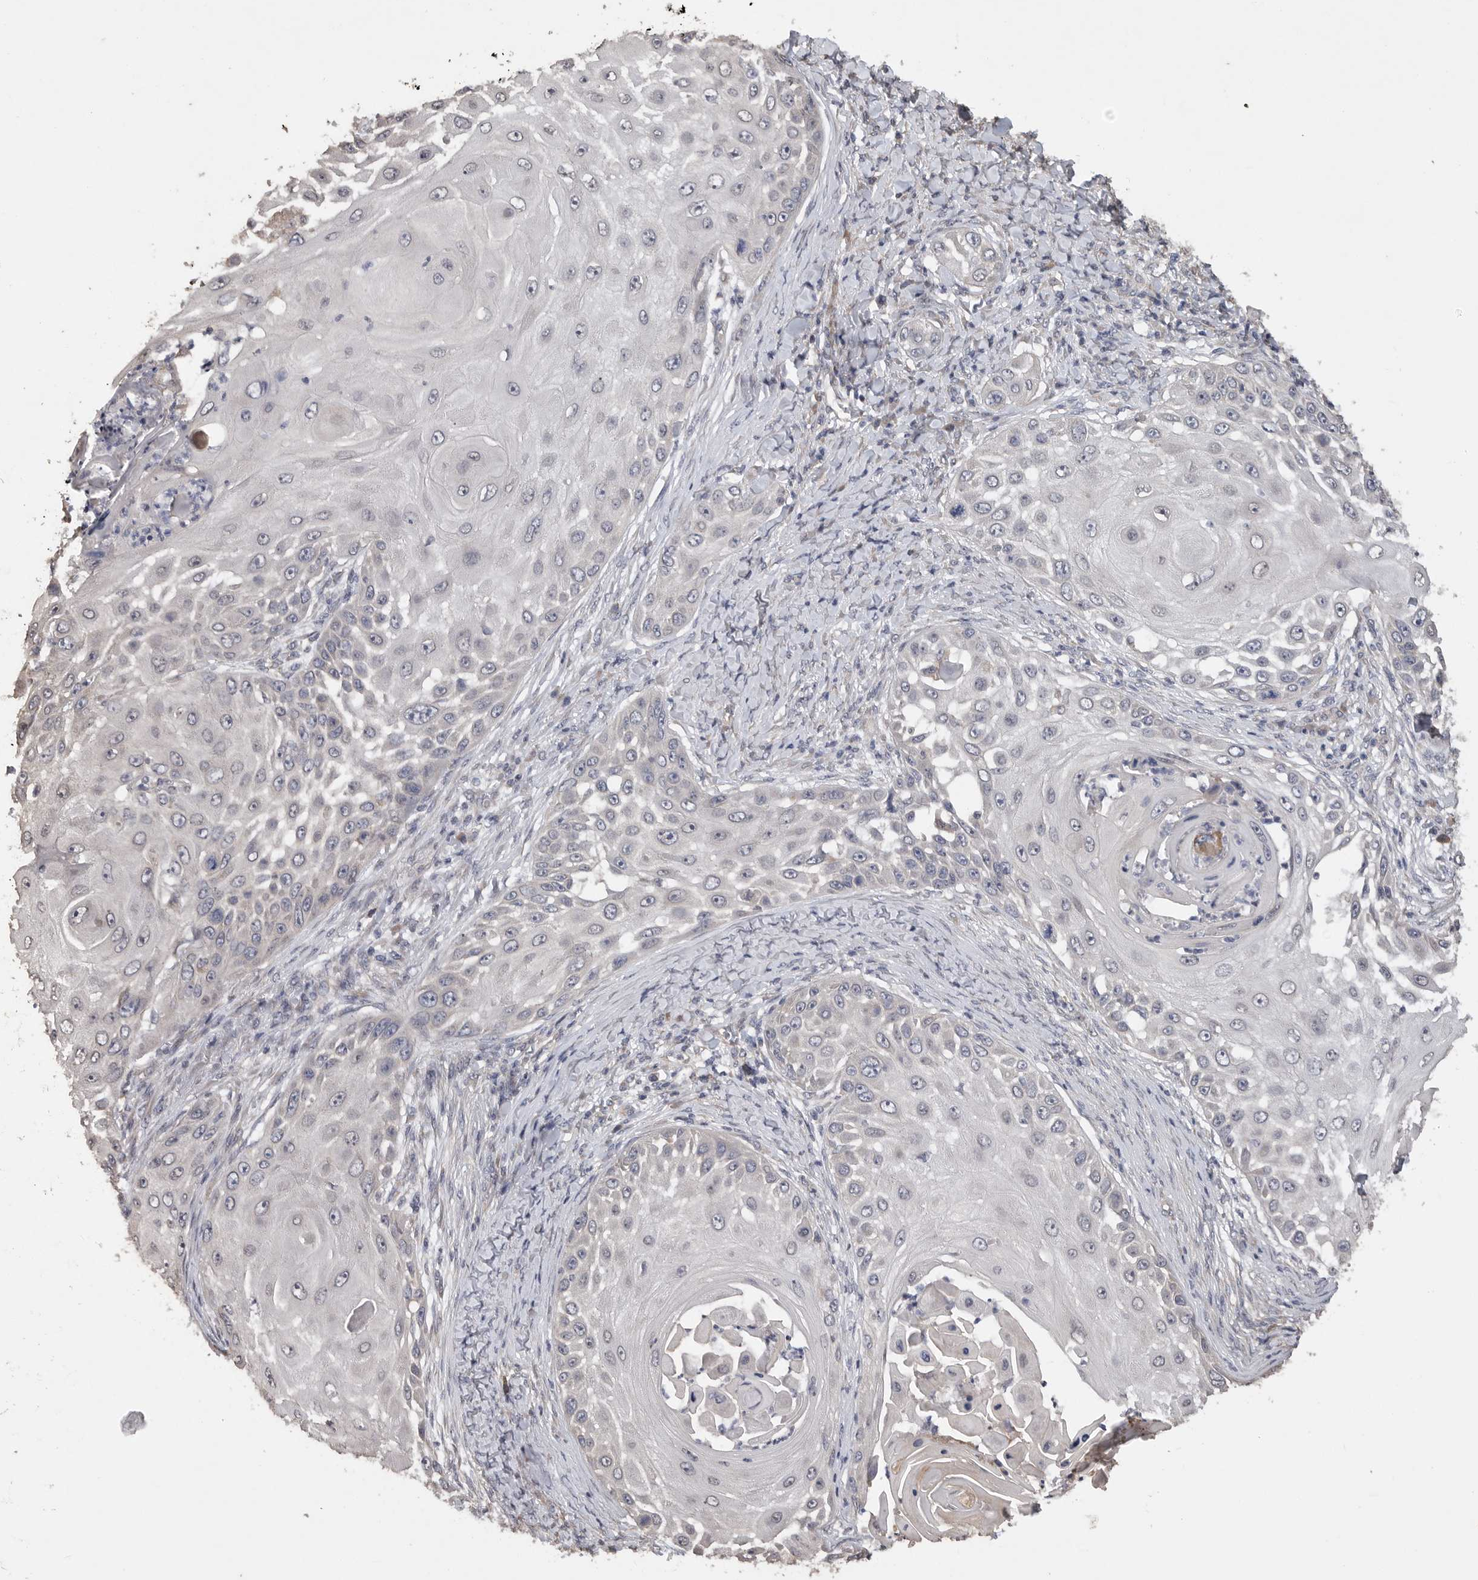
{"staining": {"intensity": "negative", "quantity": "none", "location": "none"}, "tissue": "skin cancer", "cell_type": "Tumor cells", "image_type": "cancer", "snomed": [{"axis": "morphology", "description": "Squamous cell carcinoma, NOS"}, {"axis": "topography", "description": "Skin"}], "caption": "Squamous cell carcinoma (skin) was stained to show a protein in brown. There is no significant expression in tumor cells.", "gene": "EDEM3", "patient": {"sex": "female", "age": 44}}